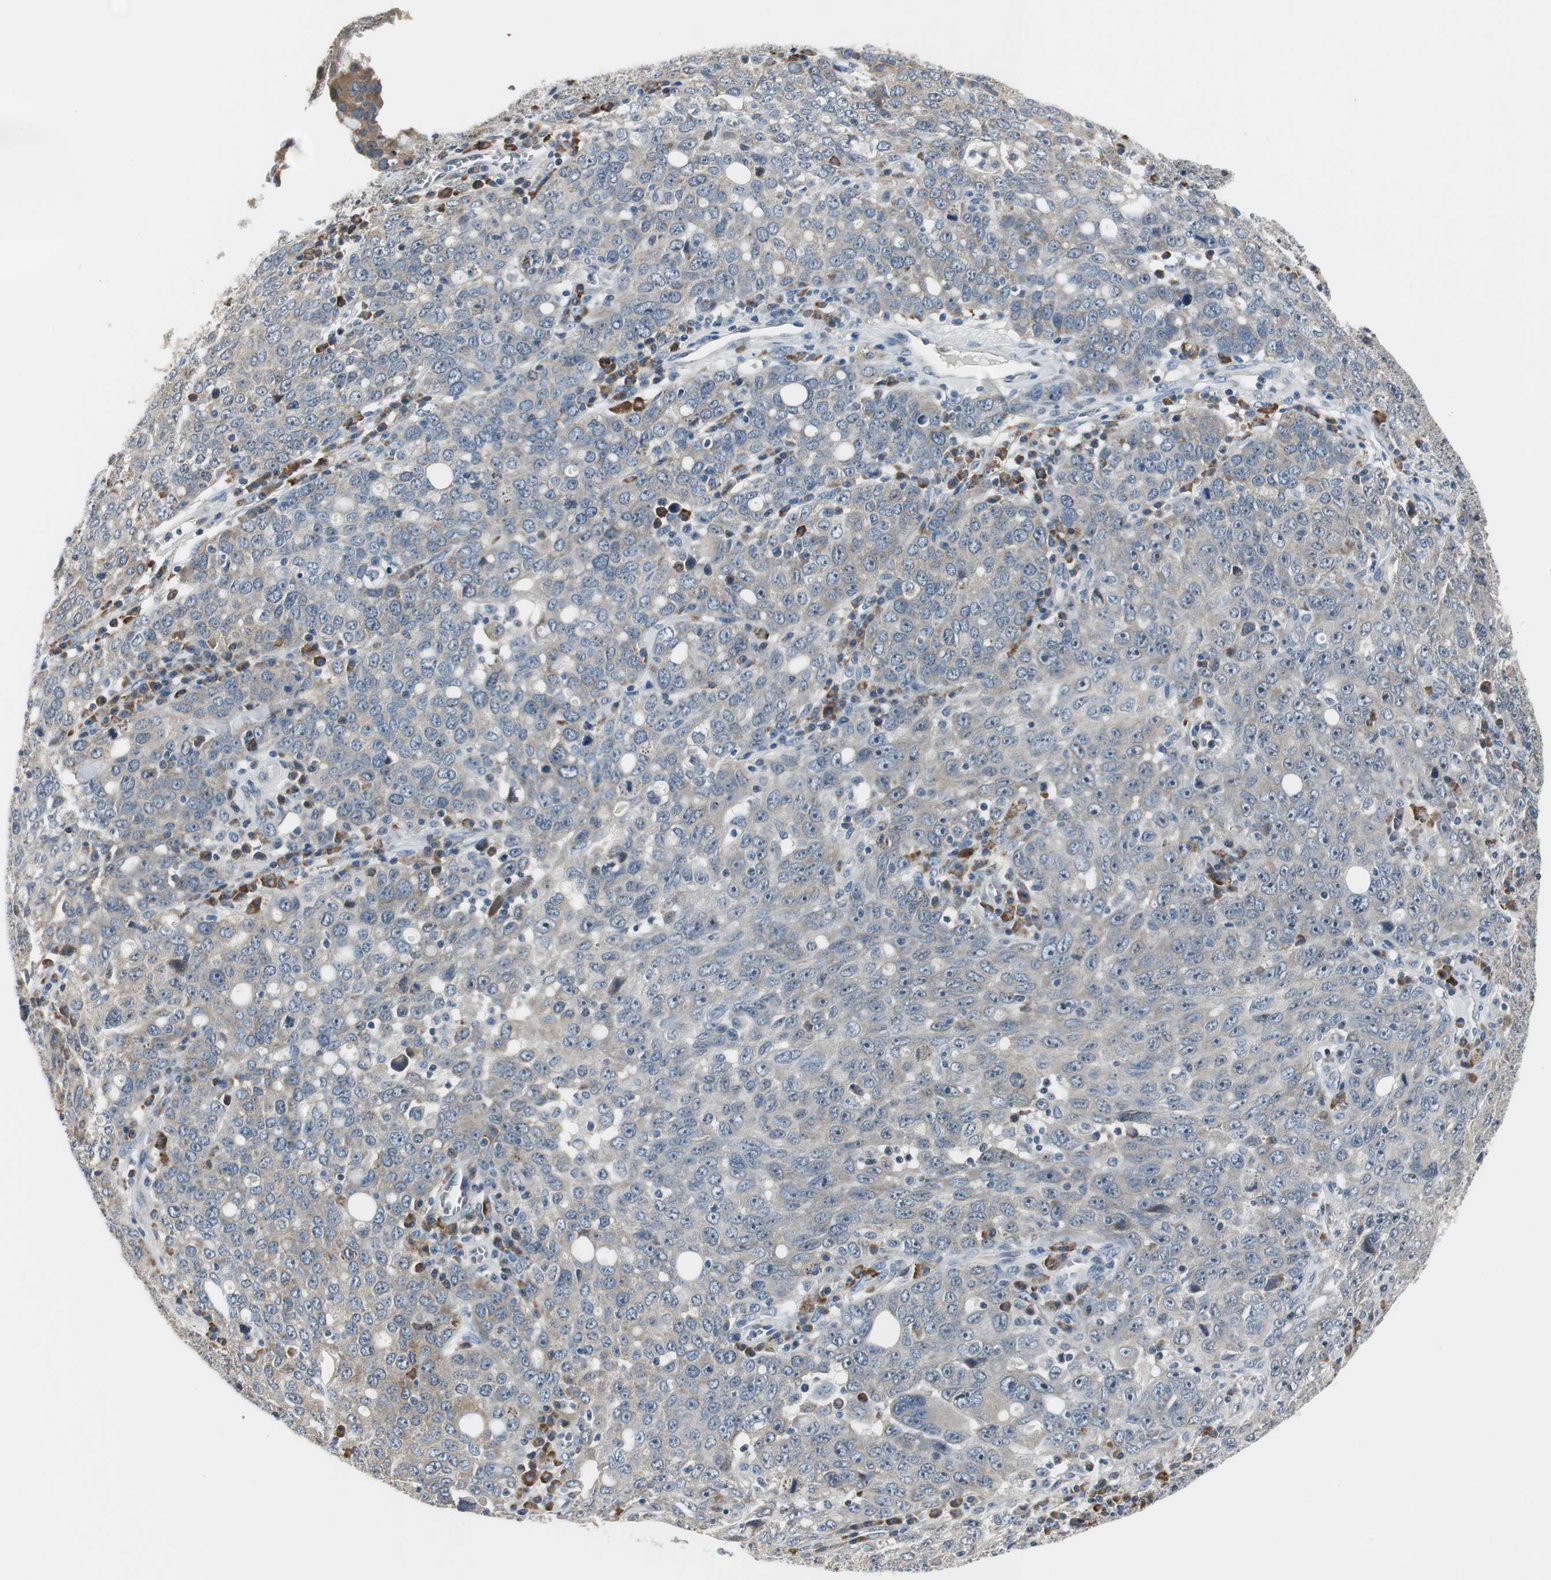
{"staining": {"intensity": "weak", "quantity": ">75%", "location": "cytoplasmic/membranous"}, "tissue": "ovarian cancer", "cell_type": "Tumor cells", "image_type": "cancer", "snomed": [{"axis": "morphology", "description": "Carcinoma, endometroid"}, {"axis": "topography", "description": "Ovary"}], "caption": "Endometroid carcinoma (ovarian) stained with a brown dye displays weak cytoplasmic/membranous positive expression in approximately >75% of tumor cells.", "gene": "CCT5", "patient": {"sex": "female", "age": 62}}